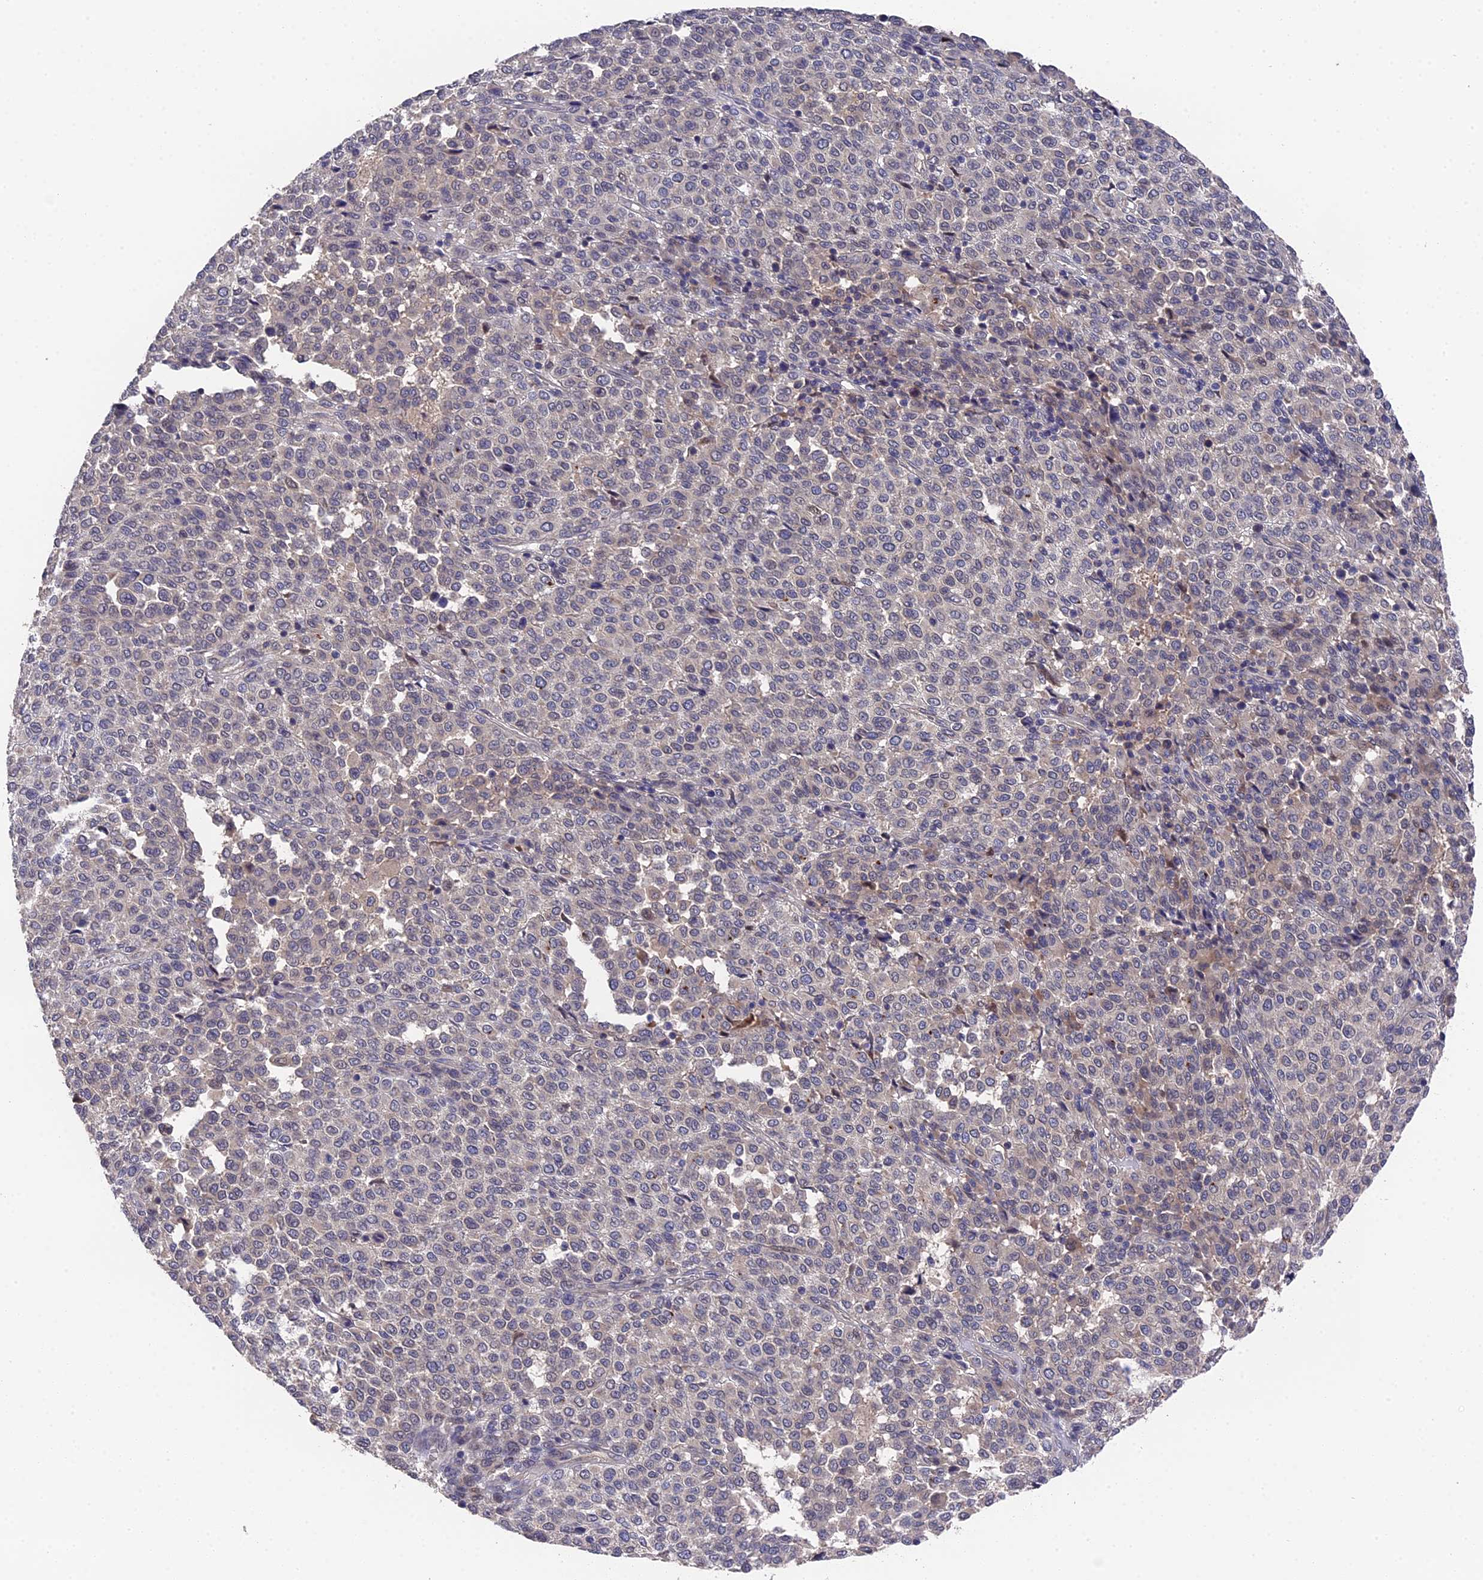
{"staining": {"intensity": "negative", "quantity": "none", "location": "none"}, "tissue": "melanoma", "cell_type": "Tumor cells", "image_type": "cancer", "snomed": [{"axis": "morphology", "description": "Malignant melanoma, Metastatic site"}, {"axis": "topography", "description": "Pancreas"}], "caption": "There is no significant staining in tumor cells of malignant melanoma (metastatic site).", "gene": "ZCCHC2", "patient": {"sex": "female", "age": 30}}